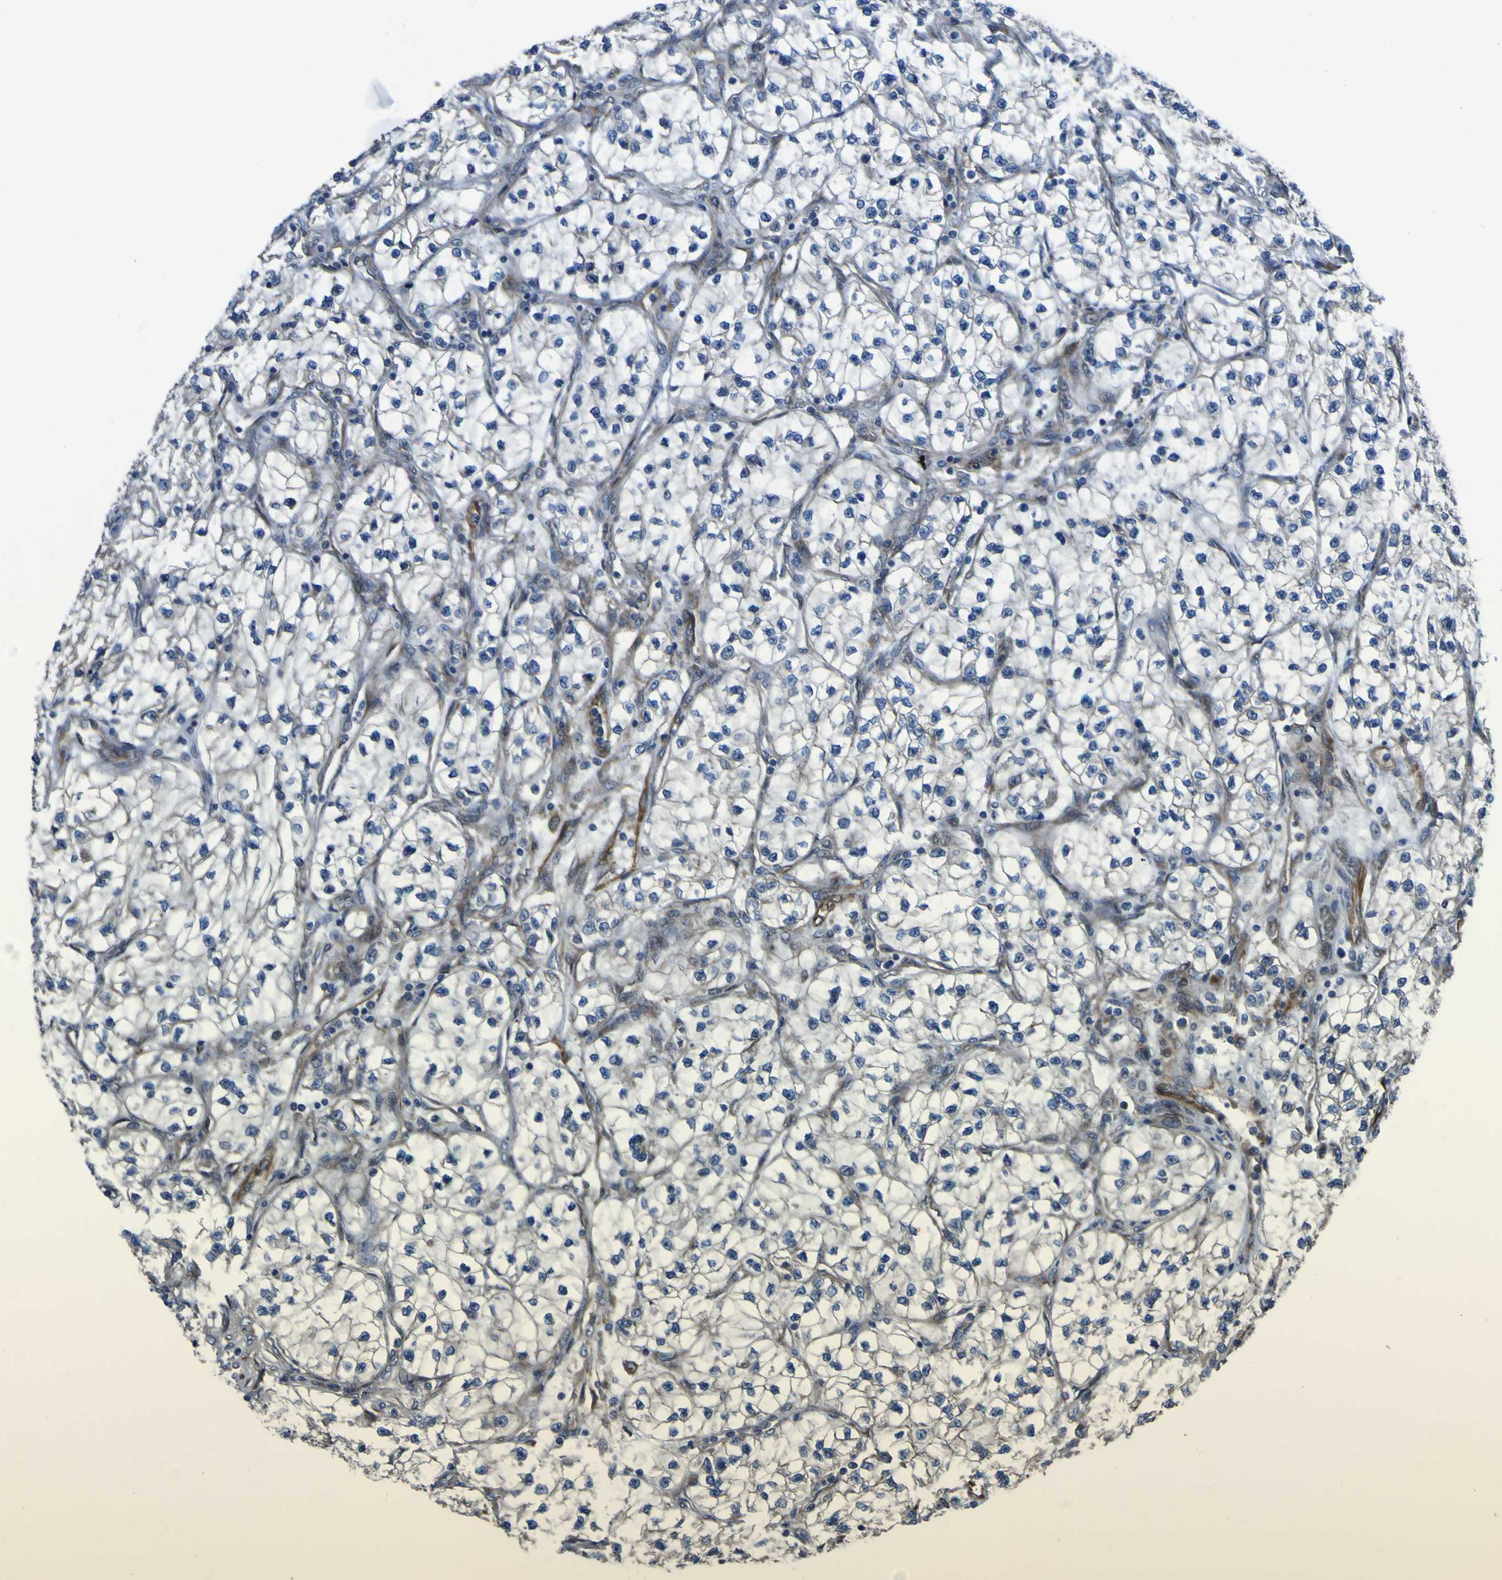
{"staining": {"intensity": "negative", "quantity": "none", "location": "none"}, "tissue": "renal cancer", "cell_type": "Tumor cells", "image_type": "cancer", "snomed": [{"axis": "morphology", "description": "Adenocarcinoma, NOS"}, {"axis": "topography", "description": "Kidney"}], "caption": "An image of renal cancer (adenocarcinoma) stained for a protein reveals no brown staining in tumor cells.", "gene": "FBXO30", "patient": {"sex": "female", "age": 57}}